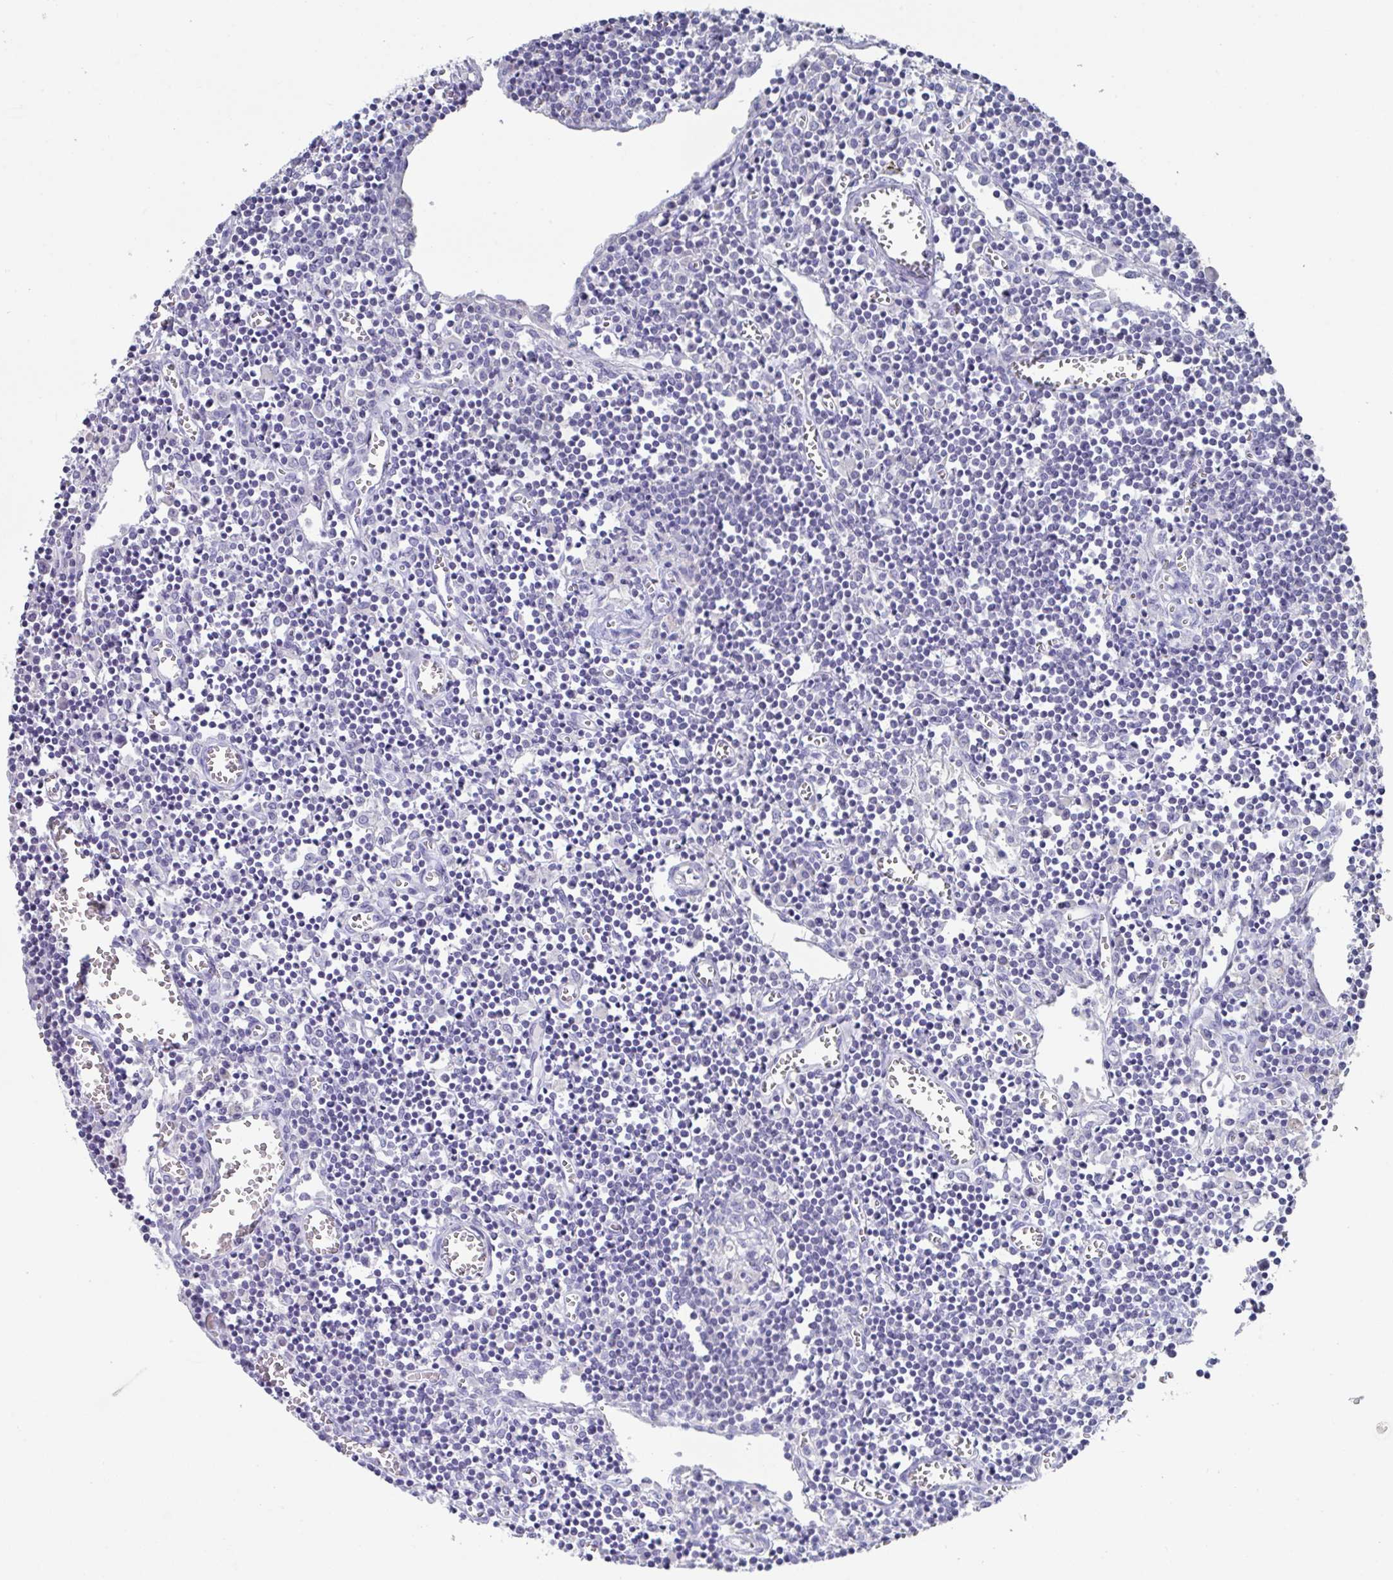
{"staining": {"intensity": "negative", "quantity": "none", "location": "none"}, "tissue": "lymph node", "cell_type": "Germinal center cells", "image_type": "normal", "snomed": [{"axis": "morphology", "description": "Normal tissue, NOS"}, {"axis": "topography", "description": "Lymph node"}], "caption": "An image of human lymph node is negative for staining in germinal center cells. Nuclei are stained in blue.", "gene": "SLC44A4", "patient": {"sex": "male", "age": 66}}